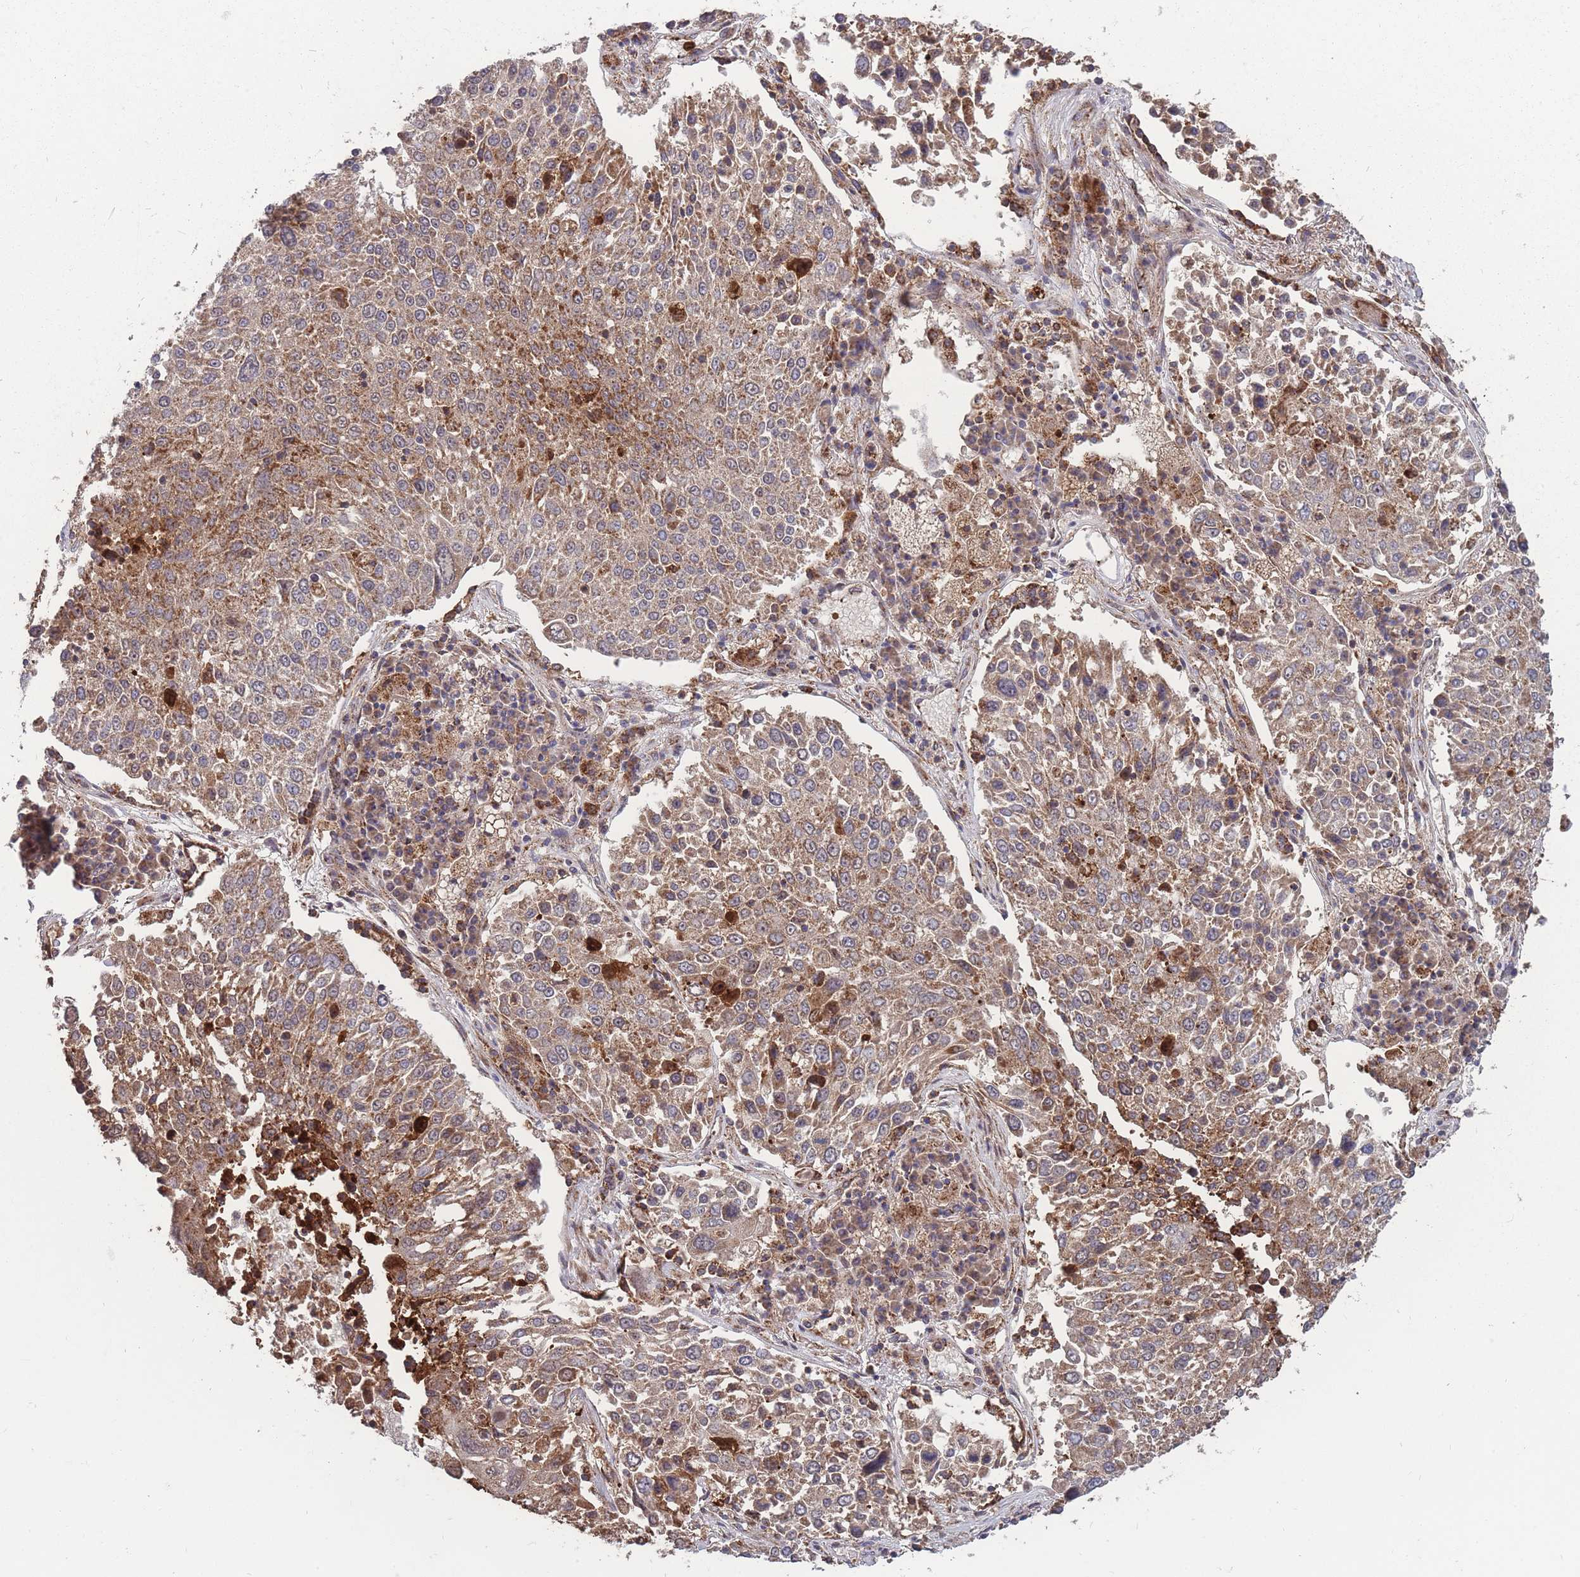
{"staining": {"intensity": "moderate", "quantity": ">75%", "location": "cytoplasmic/membranous"}, "tissue": "lung cancer", "cell_type": "Tumor cells", "image_type": "cancer", "snomed": [{"axis": "morphology", "description": "Squamous cell carcinoma, NOS"}, {"axis": "topography", "description": "Lung"}], "caption": "This photomicrograph exhibits immunohistochemistry (IHC) staining of human lung cancer, with medium moderate cytoplasmic/membranous expression in about >75% of tumor cells.", "gene": "SLC35B4", "patient": {"sex": "male", "age": 65}}